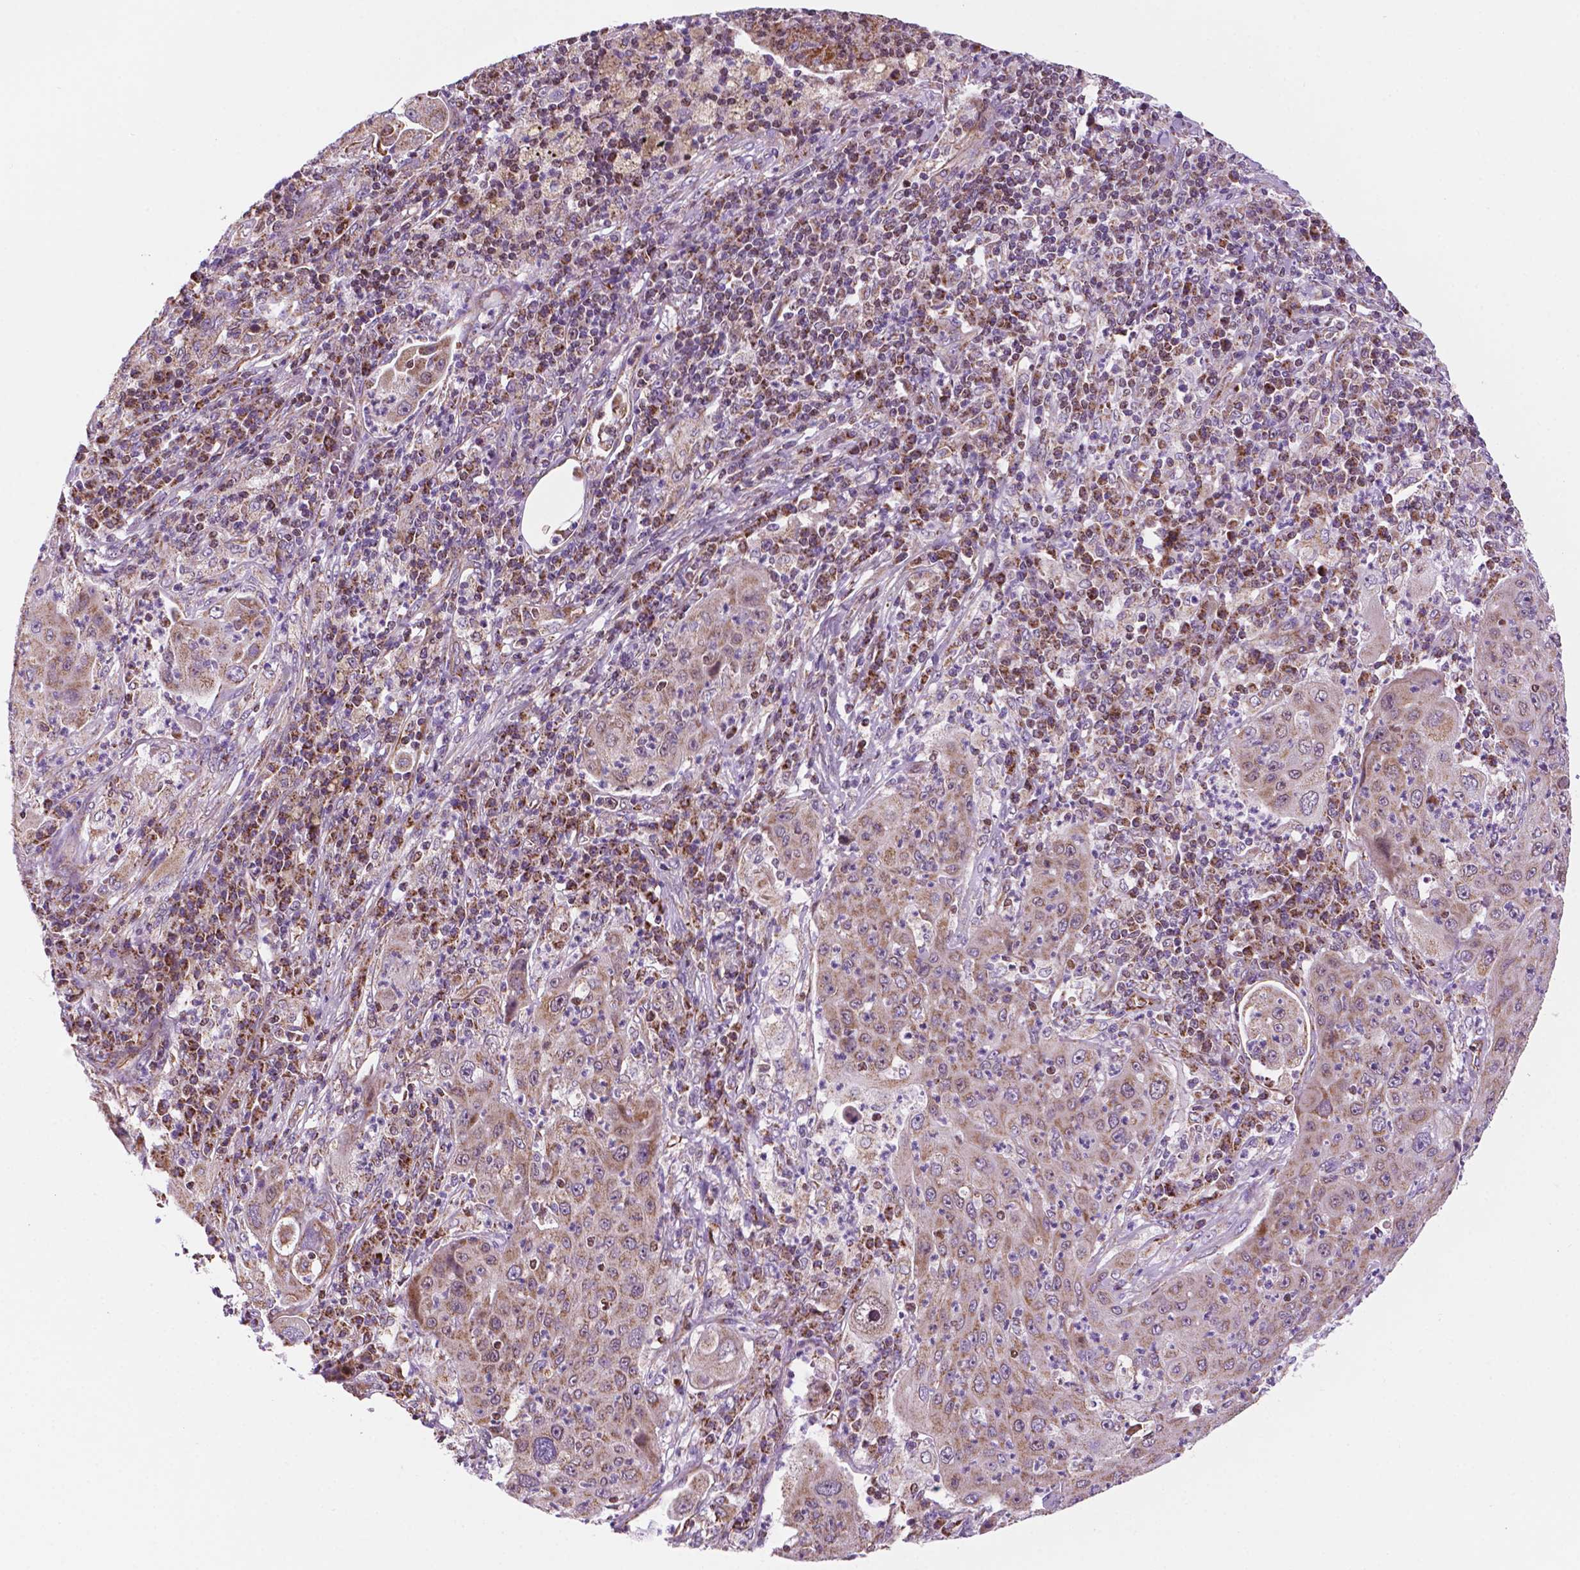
{"staining": {"intensity": "weak", "quantity": ">75%", "location": "cytoplasmic/membranous"}, "tissue": "lung cancer", "cell_type": "Tumor cells", "image_type": "cancer", "snomed": [{"axis": "morphology", "description": "Squamous cell carcinoma, NOS"}, {"axis": "topography", "description": "Lung"}], "caption": "High-power microscopy captured an immunohistochemistry (IHC) histopathology image of lung cancer (squamous cell carcinoma), revealing weak cytoplasmic/membranous positivity in about >75% of tumor cells. (Stains: DAB in brown, nuclei in blue, Microscopy: brightfield microscopy at high magnification).", "gene": "GEMIN4", "patient": {"sex": "female", "age": 59}}